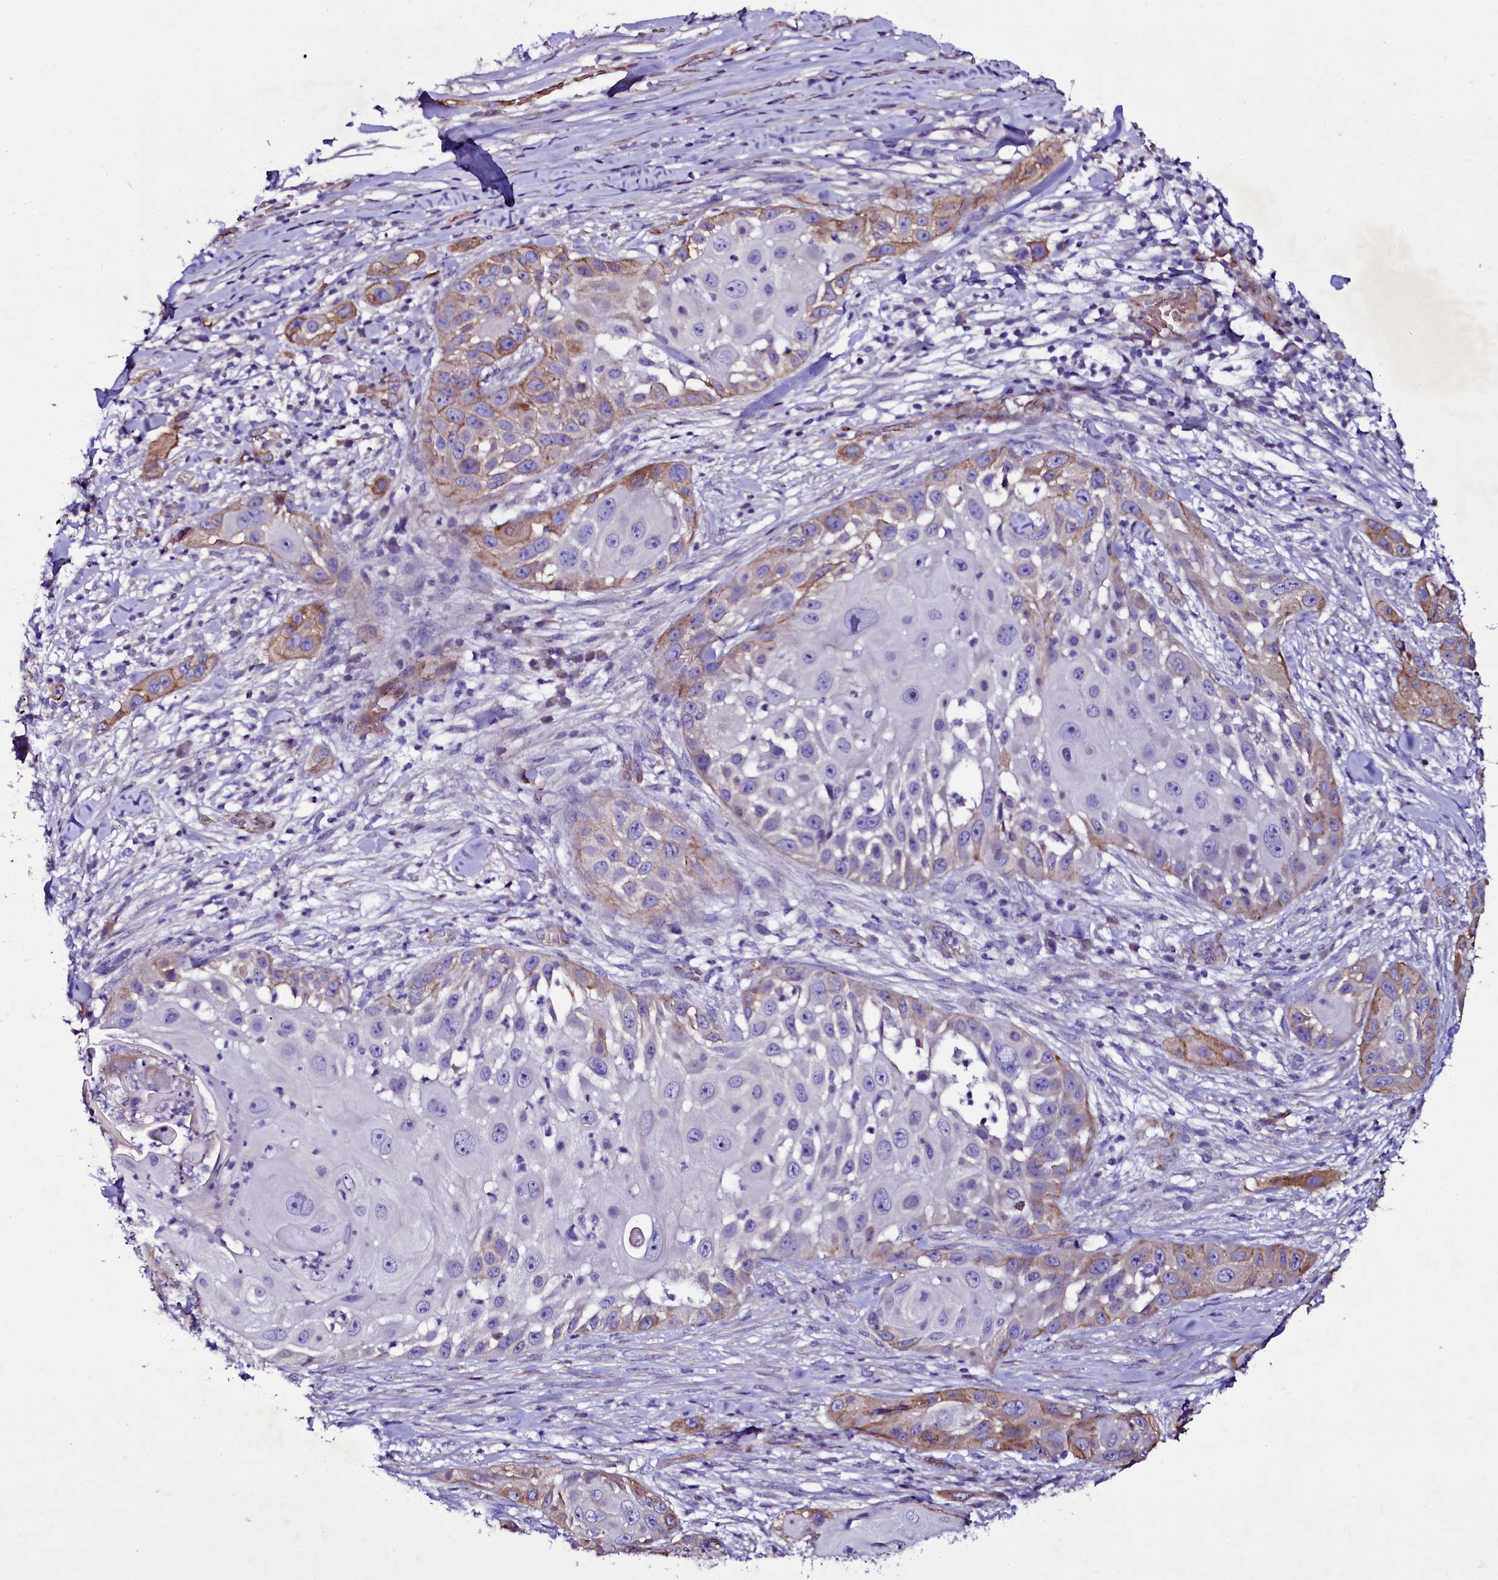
{"staining": {"intensity": "moderate", "quantity": "<25%", "location": "cytoplasmic/membranous"}, "tissue": "skin cancer", "cell_type": "Tumor cells", "image_type": "cancer", "snomed": [{"axis": "morphology", "description": "Squamous cell carcinoma, NOS"}, {"axis": "topography", "description": "Skin"}], "caption": "Skin squamous cell carcinoma tissue shows moderate cytoplasmic/membranous staining in approximately <25% of tumor cells, visualized by immunohistochemistry.", "gene": "MEX3C", "patient": {"sex": "female", "age": 44}}